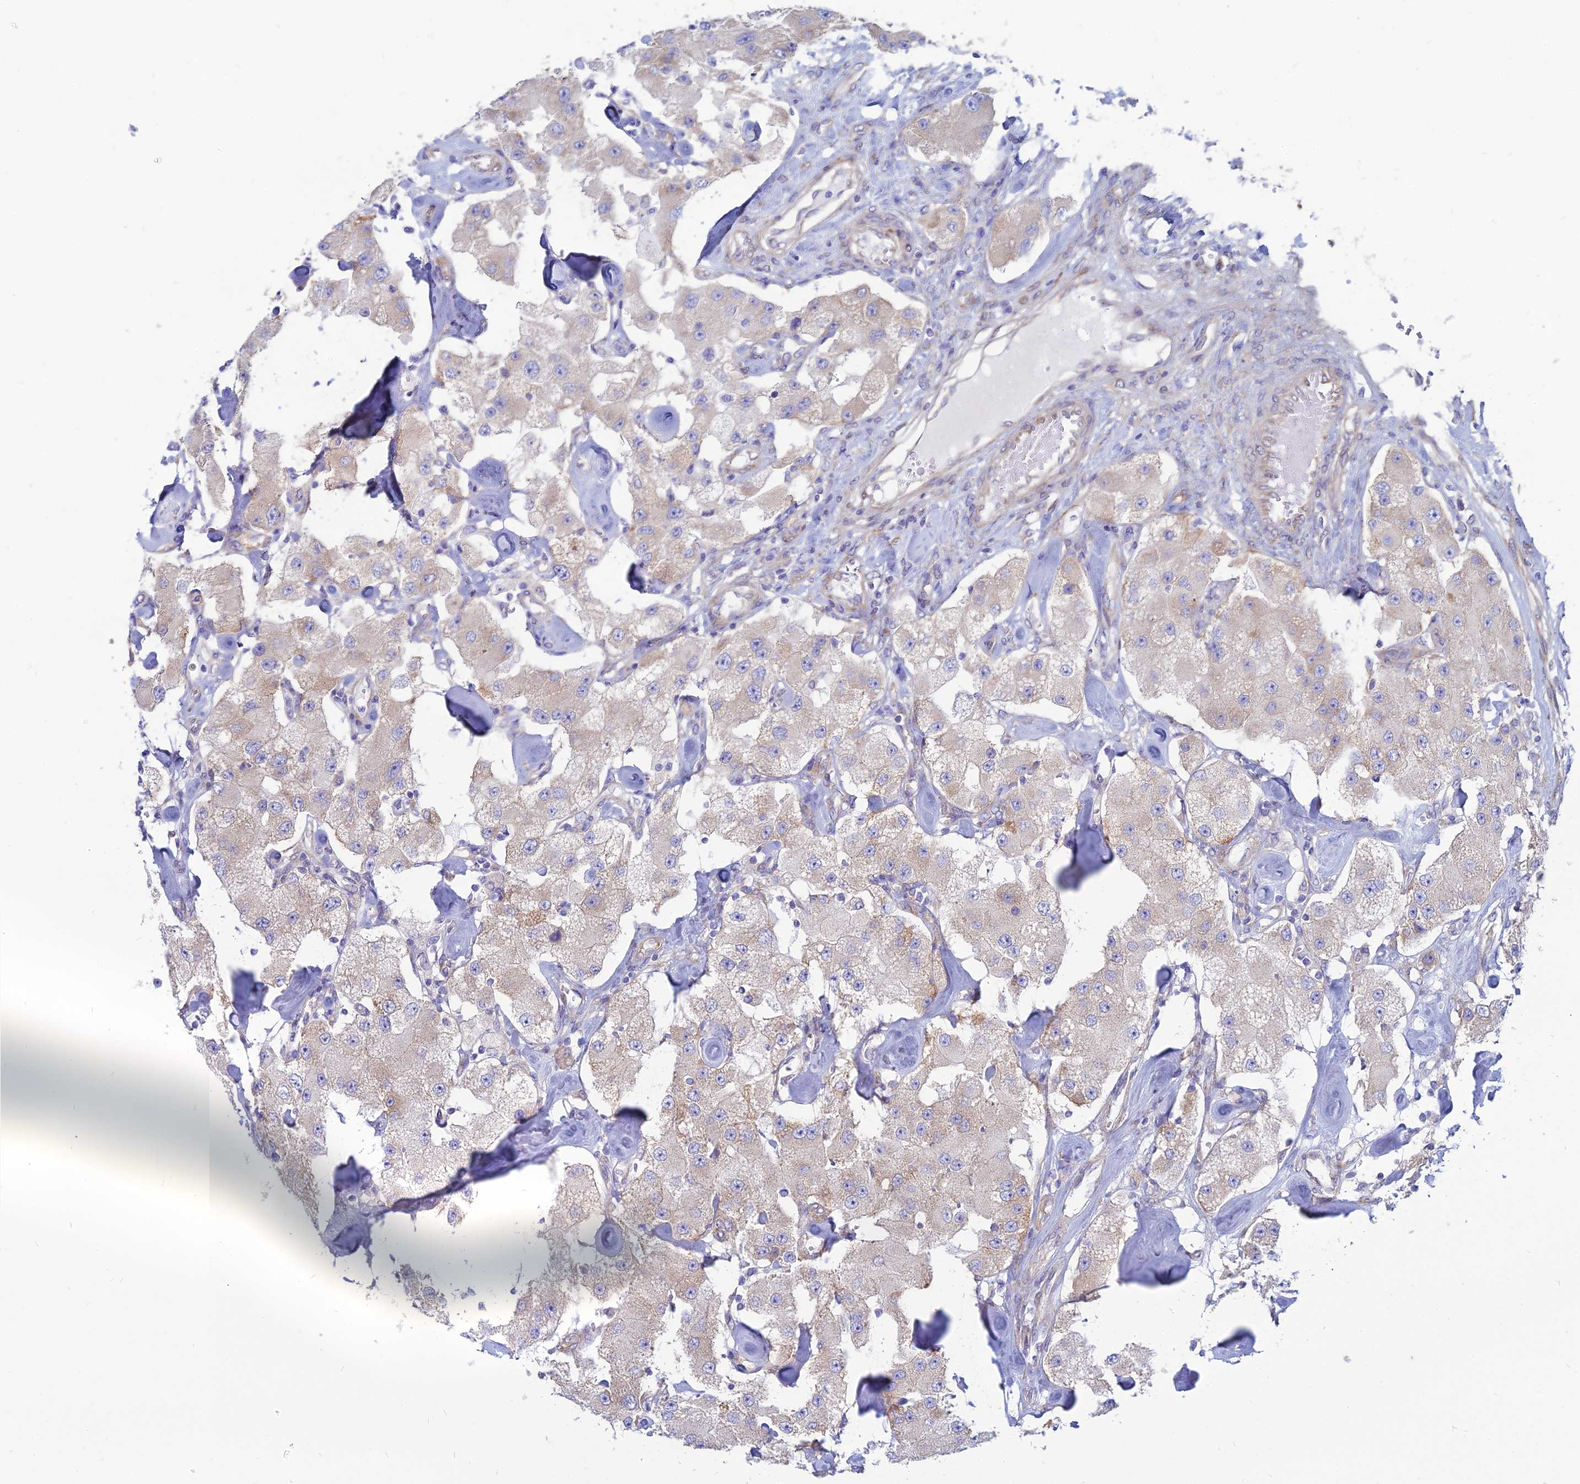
{"staining": {"intensity": "moderate", "quantity": "<25%", "location": "cytoplasmic/membranous"}, "tissue": "carcinoid", "cell_type": "Tumor cells", "image_type": "cancer", "snomed": [{"axis": "morphology", "description": "Carcinoid, malignant, NOS"}, {"axis": "topography", "description": "Pancreas"}], "caption": "Moderate cytoplasmic/membranous positivity for a protein is present in approximately <25% of tumor cells of carcinoid using IHC.", "gene": "TXLNA", "patient": {"sex": "male", "age": 41}}